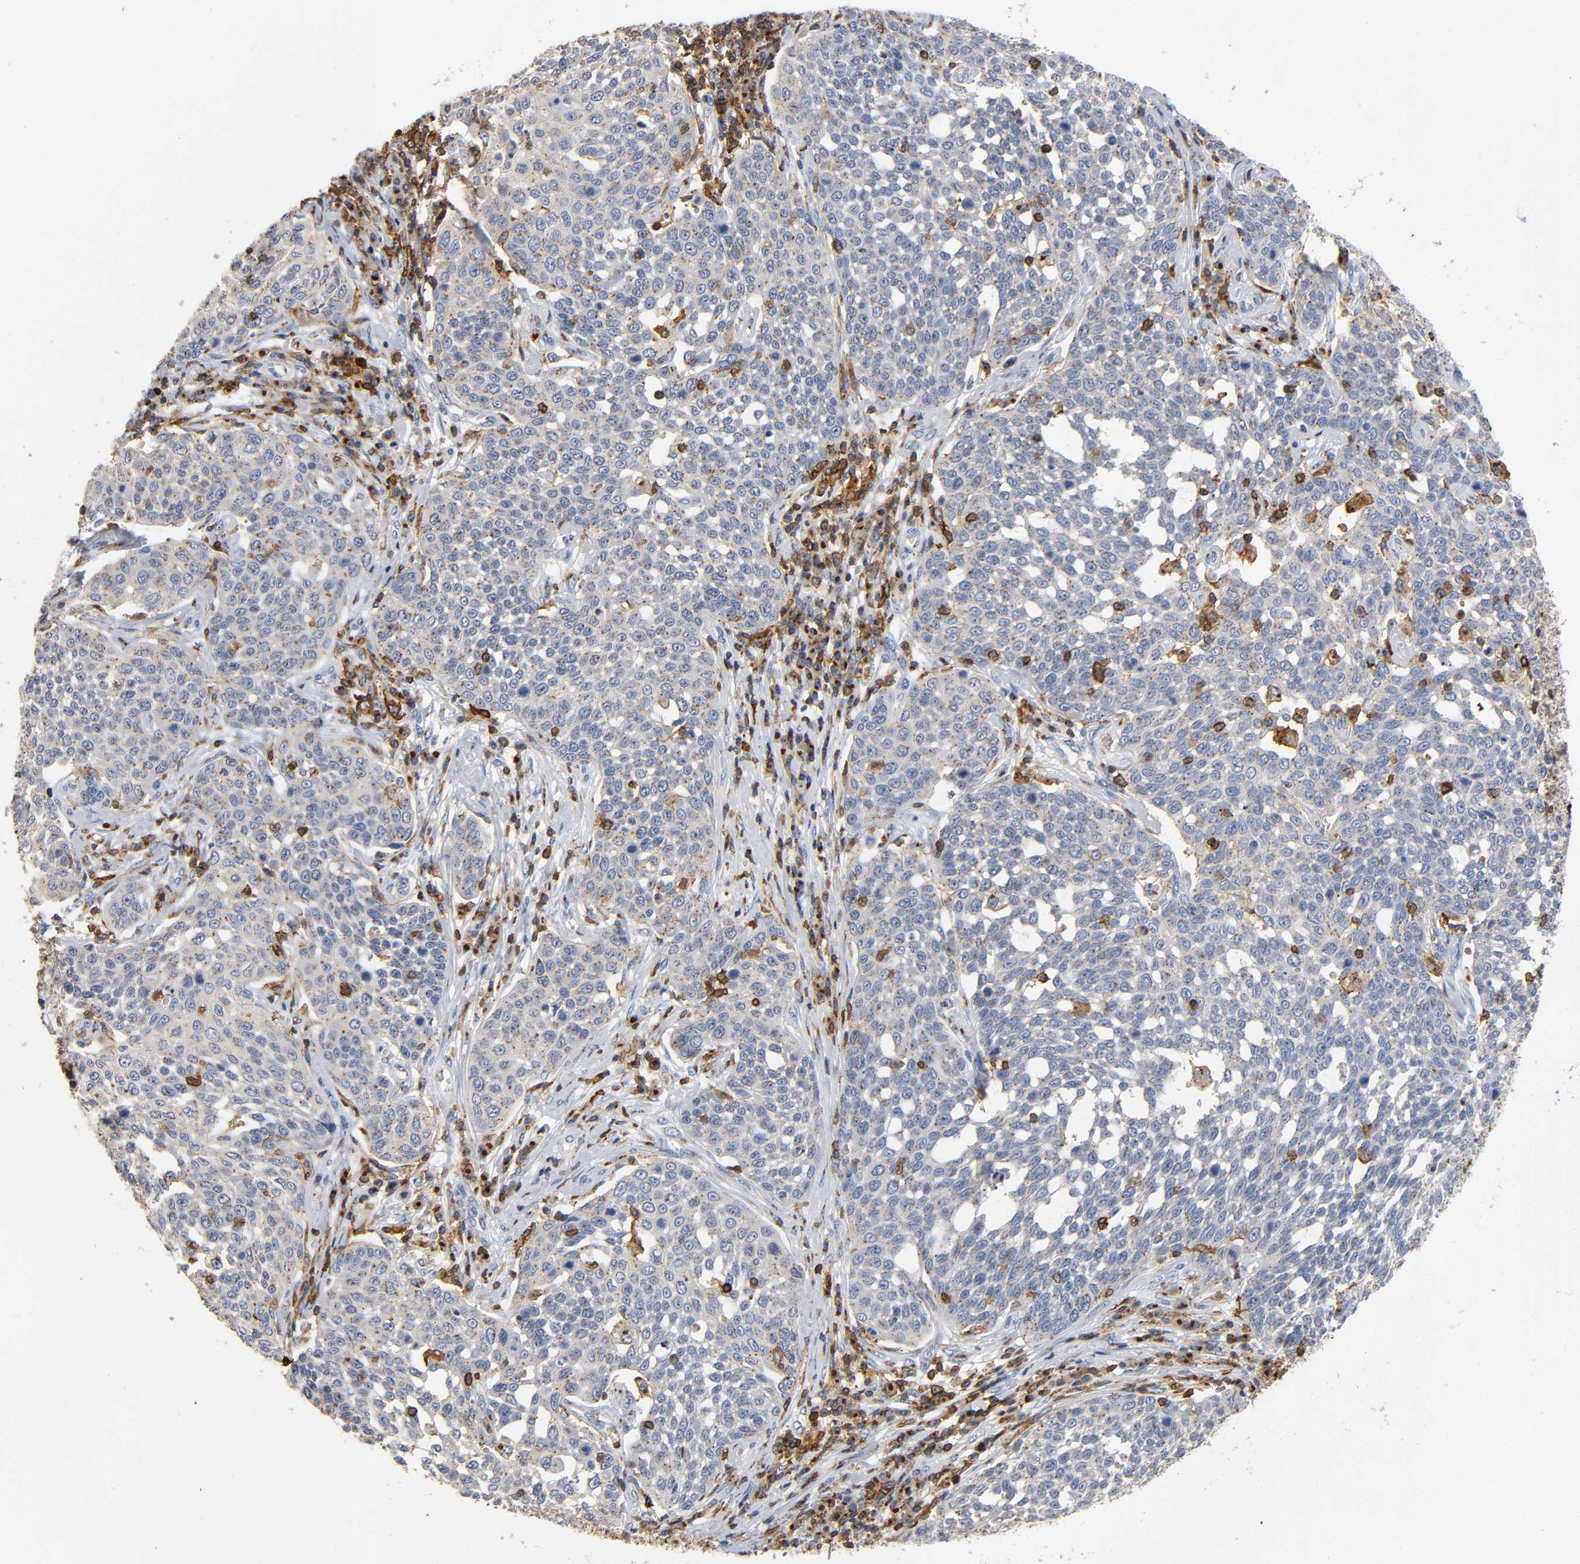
{"staining": {"intensity": "moderate", "quantity": "25%-75%", "location": "cytoplasmic/membranous"}, "tissue": "cervical cancer", "cell_type": "Tumor cells", "image_type": "cancer", "snomed": [{"axis": "morphology", "description": "Squamous cell carcinoma, NOS"}, {"axis": "topography", "description": "Cervix"}], "caption": "An immunohistochemistry (IHC) histopathology image of neoplastic tissue is shown. Protein staining in brown labels moderate cytoplasmic/membranous positivity in cervical squamous cell carcinoma within tumor cells.", "gene": "CAPN10", "patient": {"sex": "female", "age": 34}}